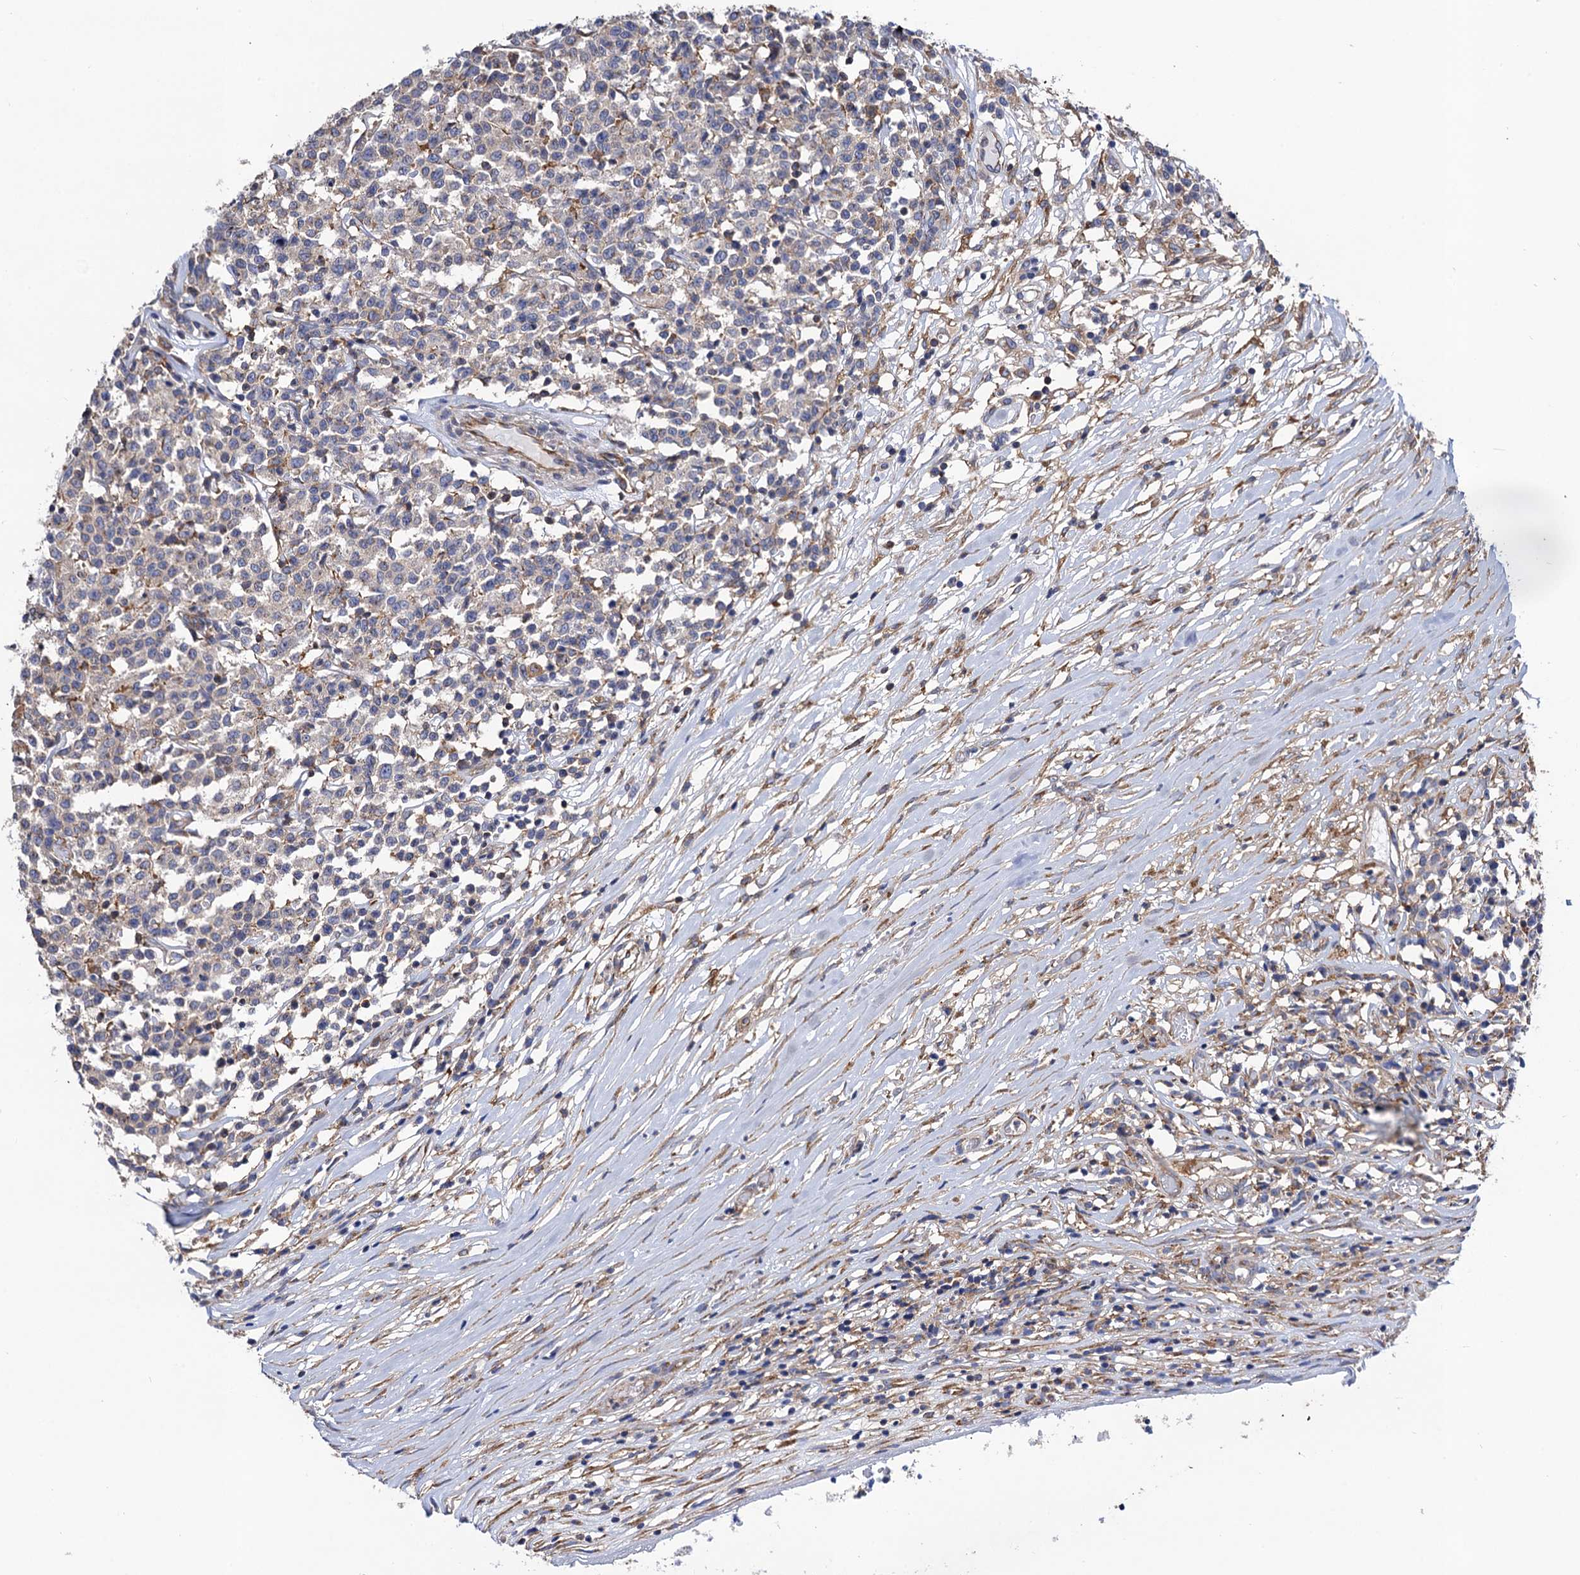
{"staining": {"intensity": "negative", "quantity": "none", "location": "none"}, "tissue": "lymphoma", "cell_type": "Tumor cells", "image_type": "cancer", "snomed": [{"axis": "morphology", "description": "Malignant lymphoma, non-Hodgkin's type, Low grade"}, {"axis": "topography", "description": "Small intestine"}], "caption": "The immunohistochemistry (IHC) histopathology image has no significant staining in tumor cells of lymphoma tissue.", "gene": "DYDC1", "patient": {"sex": "female", "age": 59}}